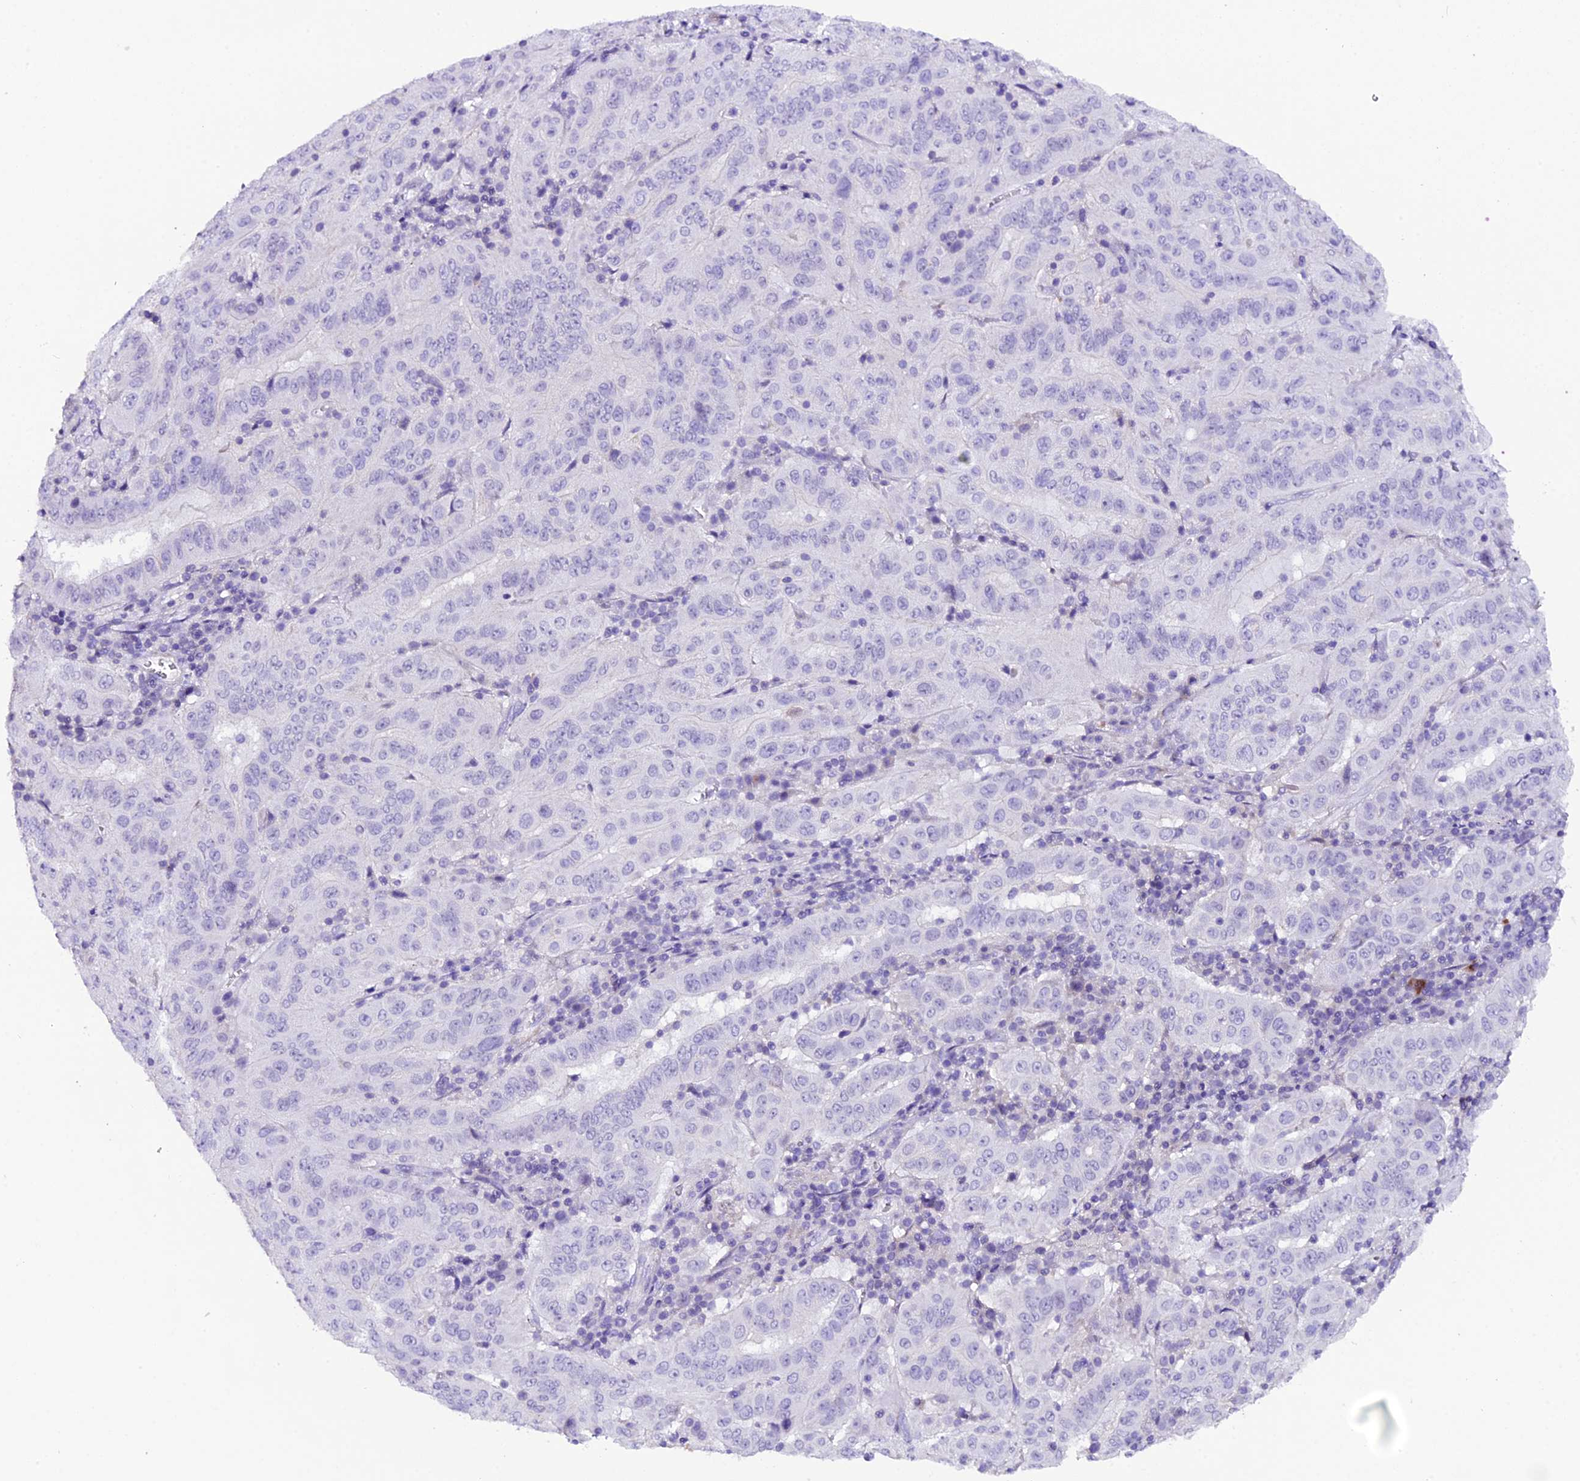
{"staining": {"intensity": "negative", "quantity": "none", "location": "none"}, "tissue": "pancreatic cancer", "cell_type": "Tumor cells", "image_type": "cancer", "snomed": [{"axis": "morphology", "description": "Adenocarcinoma, NOS"}, {"axis": "topography", "description": "Pancreas"}], "caption": "This is an IHC photomicrograph of human pancreatic cancer (adenocarcinoma). There is no expression in tumor cells.", "gene": "MEX3B", "patient": {"sex": "male", "age": 63}}